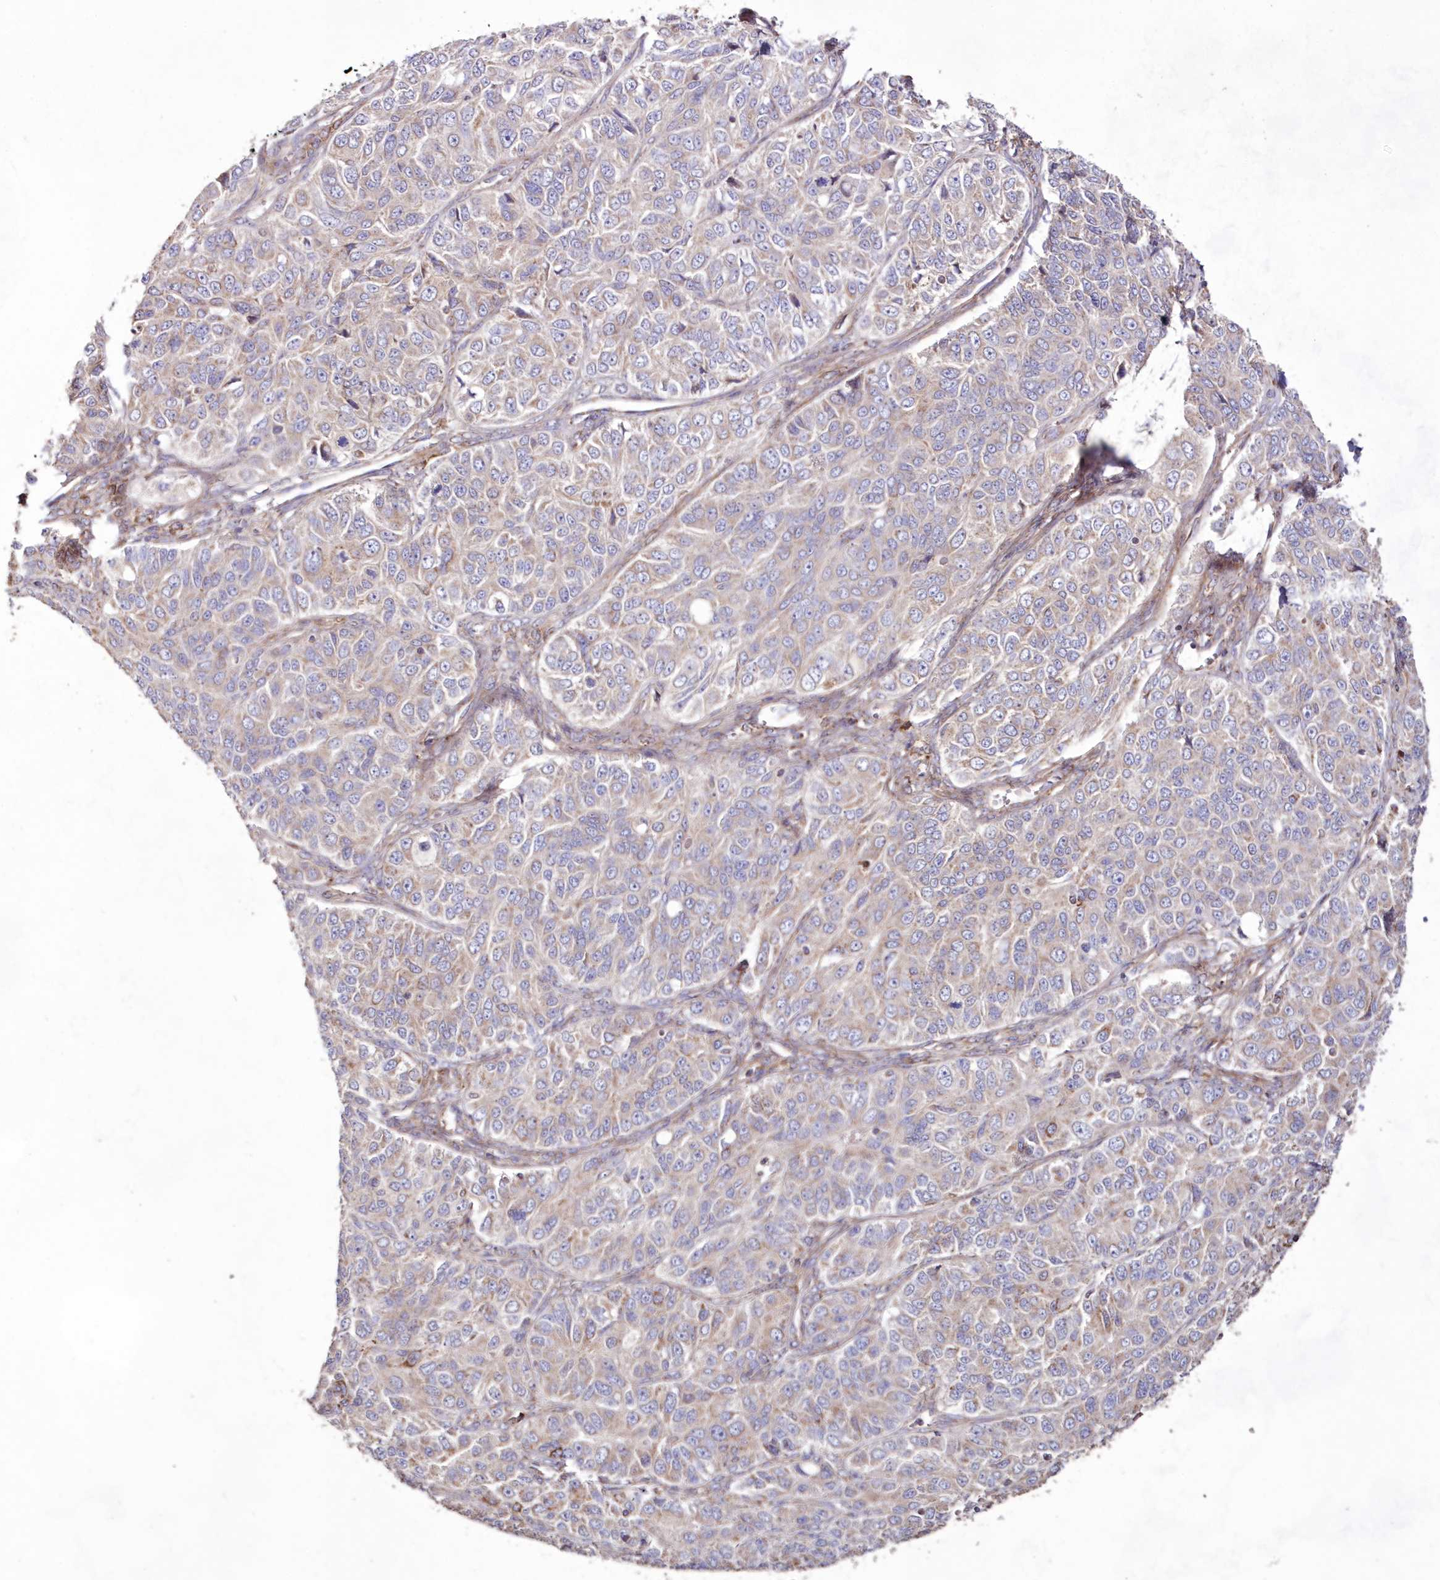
{"staining": {"intensity": "negative", "quantity": "none", "location": "none"}, "tissue": "ovarian cancer", "cell_type": "Tumor cells", "image_type": "cancer", "snomed": [{"axis": "morphology", "description": "Carcinoma, endometroid"}, {"axis": "topography", "description": "Ovary"}], "caption": "High power microscopy micrograph of an immunohistochemistry histopathology image of ovarian cancer, revealing no significant positivity in tumor cells.", "gene": "HADHB", "patient": {"sex": "female", "age": 51}}